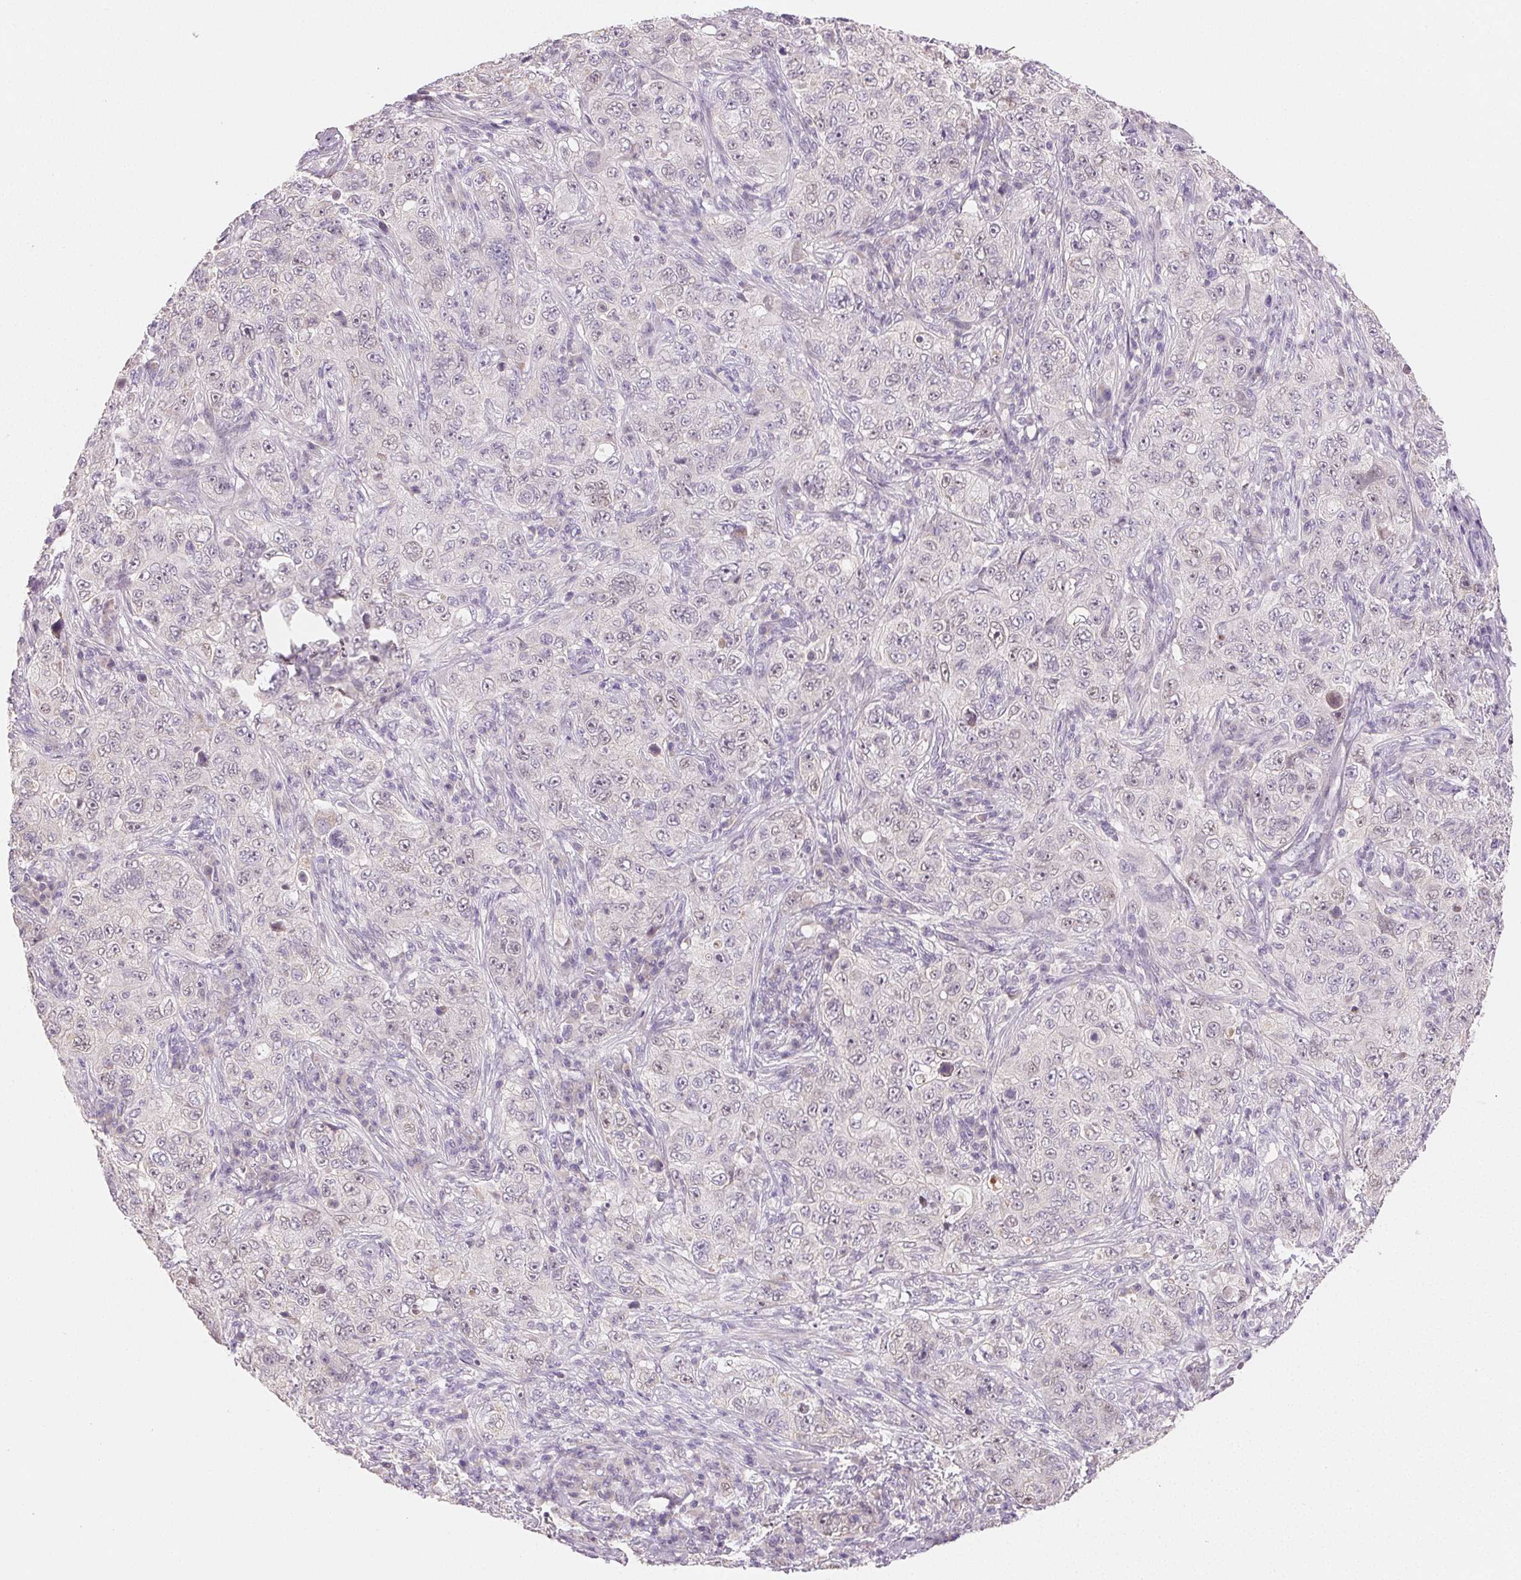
{"staining": {"intensity": "negative", "quantity": "none", "location": "none"}, "tissue": "pancreatic cancer", "cell_type": "Tumor cells", "image_type": "cancer", "snomed": [{"axis": "morphology", "description": "Adenocarcinoma, NOS"}, {"axis": "topography", "description": "Pancreas"}], "caption": "An image of human pancreatic cancer (adenocarcinoma) is negative for staining in tumor cells.", "gene": "MYBL1", "patient": {"sex": "male", "age": 68}}